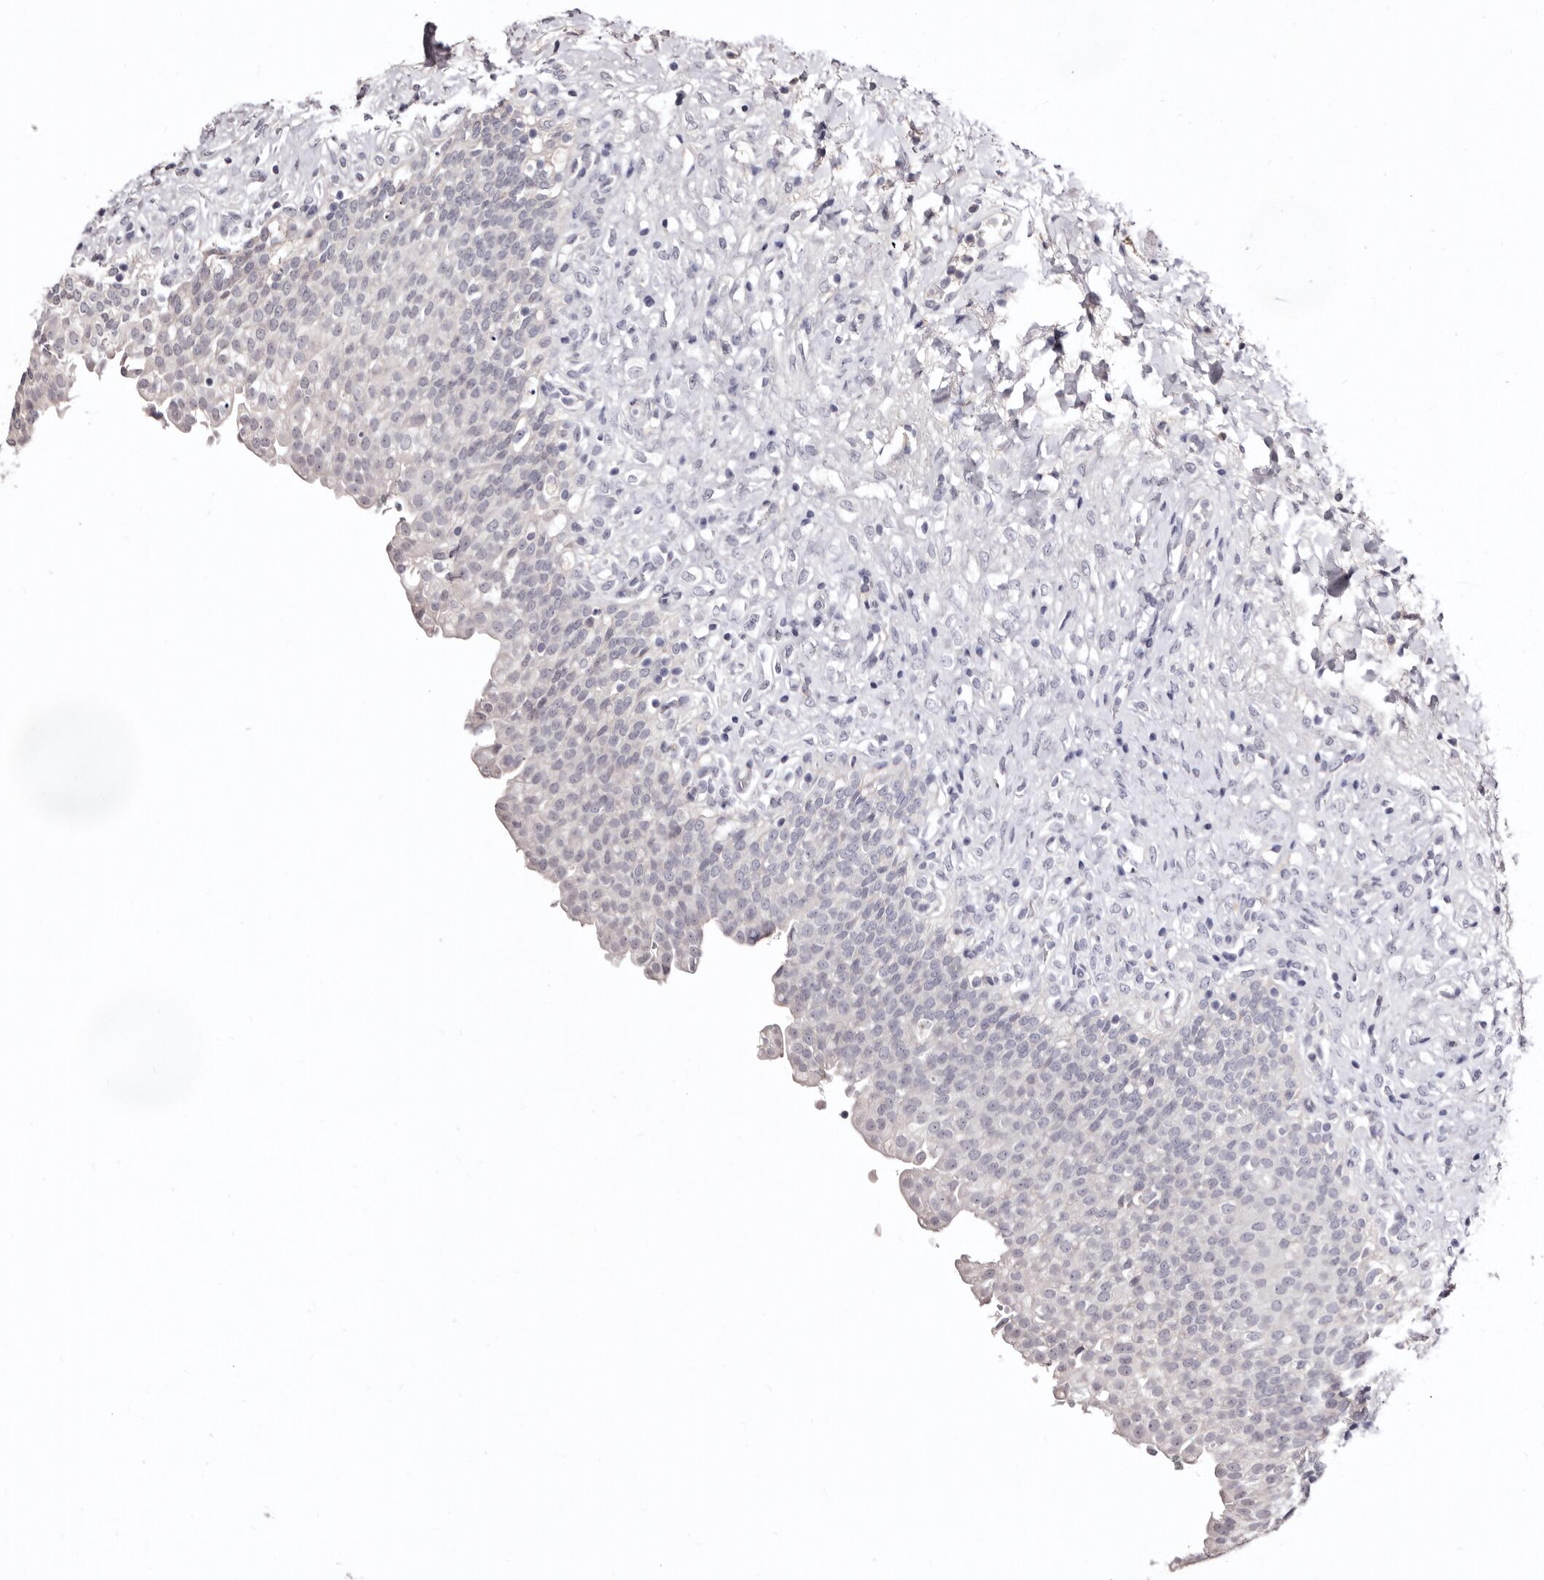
{"staining": {"intensity": "moderate", "quantity": "<25%", "location": "nuclear"}, "tissue": "urinary bladder", "cell_type": "Urothelial cells", "image_type": "normal", "snomed": [{"axis": "morphology", "description": "Urothelial carcinoma, High grade"}, {"axis": "topography", "description": "Urinary bladder"}], "caption": "Benign urinary bladder was stained to show a protein in brown. There is low levels of moderate nuclear staining in approximately <25% of urothelial cells. (Brightfield microscopy of DAB IHC at high magnification).", "gene": "CDCA8", "patient": {"sex": "male", "age": 46}}